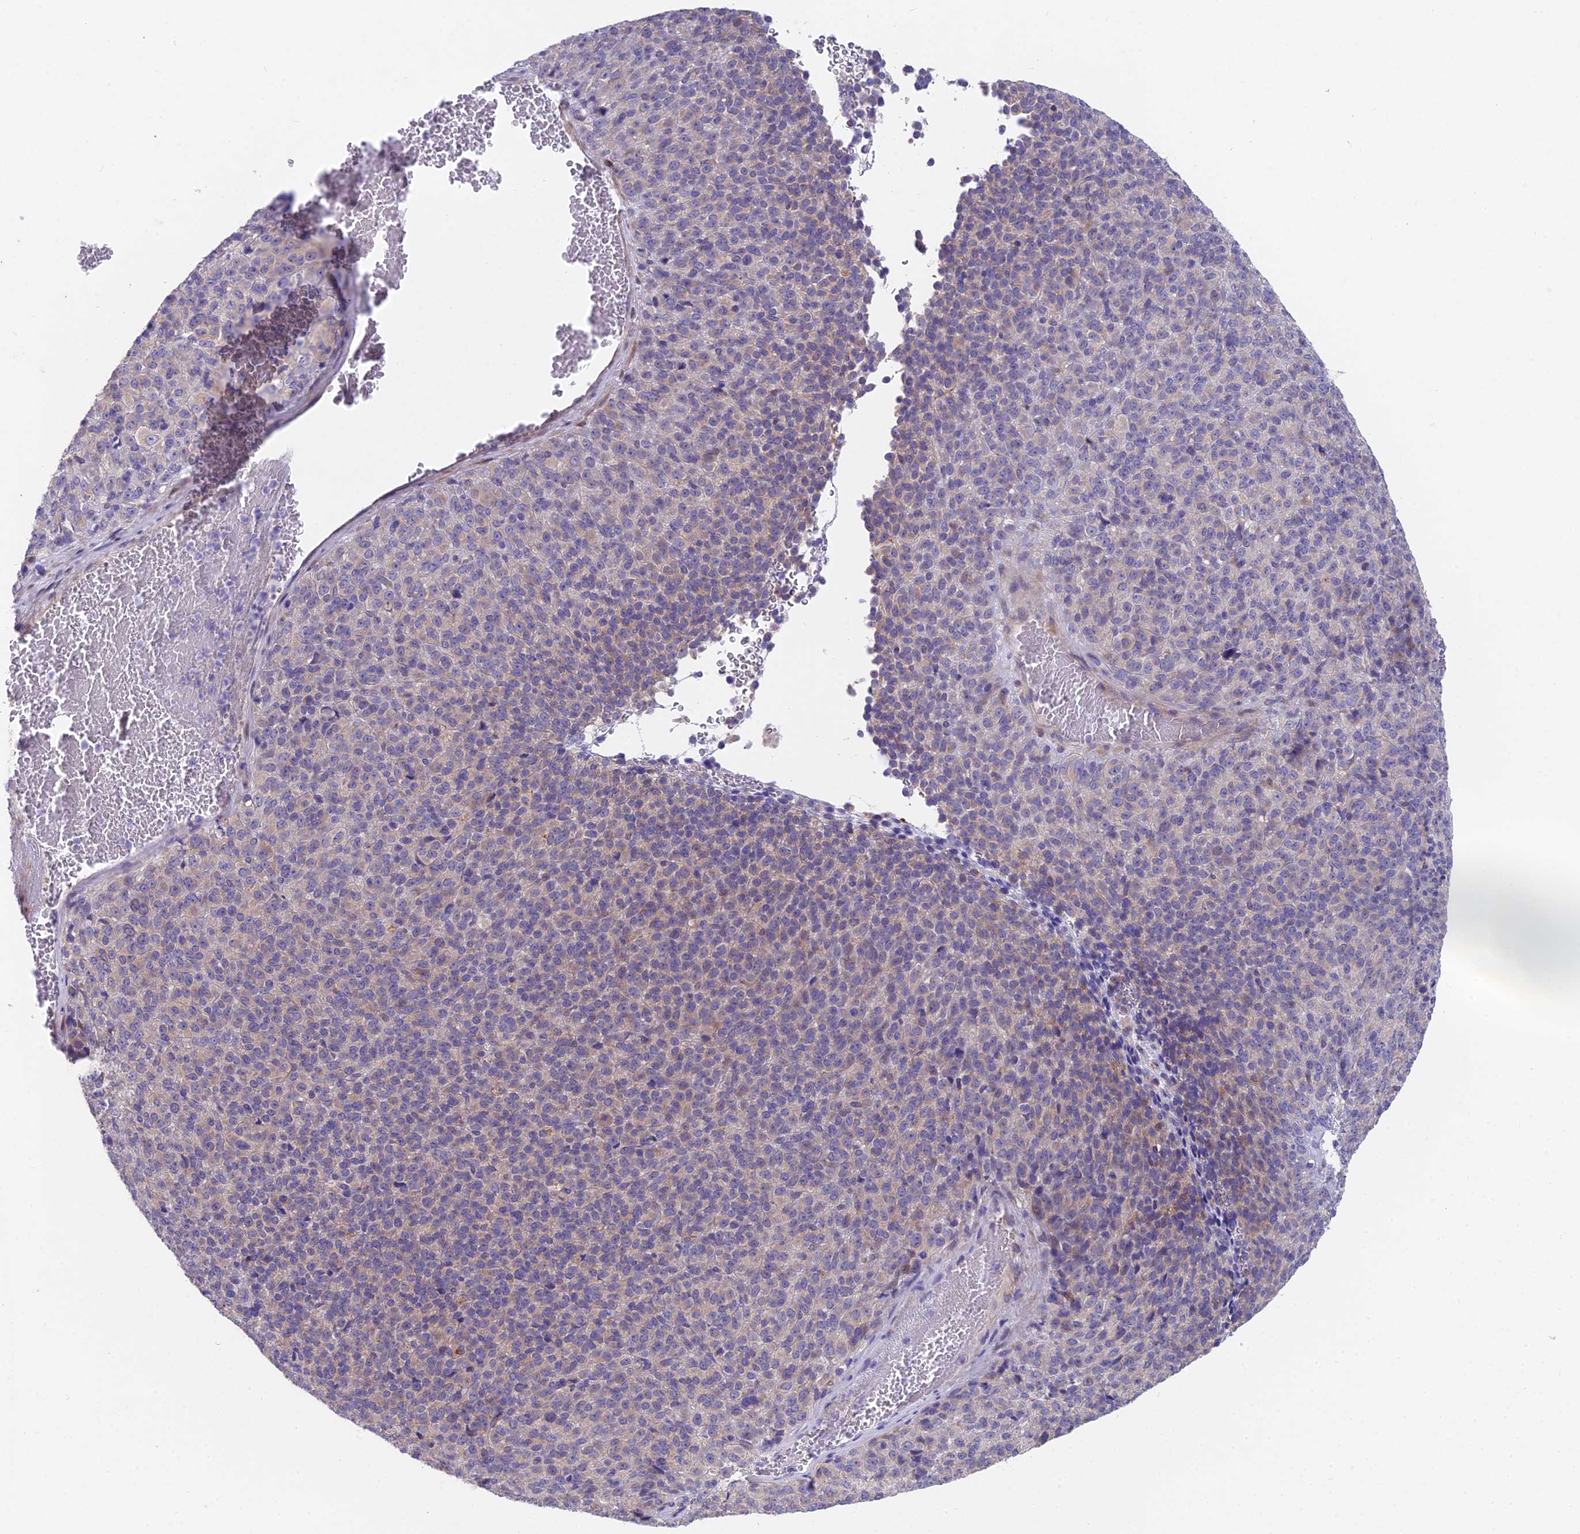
{"staining": {"intensity": "weak", "quantity": "<25%", "location": "cytoplasmic/membranous"}, "tissue": "melanoma", "cell_type": "Tumor cells", "image_type": "cancer", "snomed": [{"axis": "morphology", "description": "Malignant melanoma, Metastatic site"}, {"axis": "topography", "description": "Brain"}], "caption": "This is an immunohistochemistry (IHC) histopathology image of human malignant melanoma (metastatic site). There is no expression in tumor cells.", "gene": "FAM168B", "patient": {"sex": "female", "age": 56}}